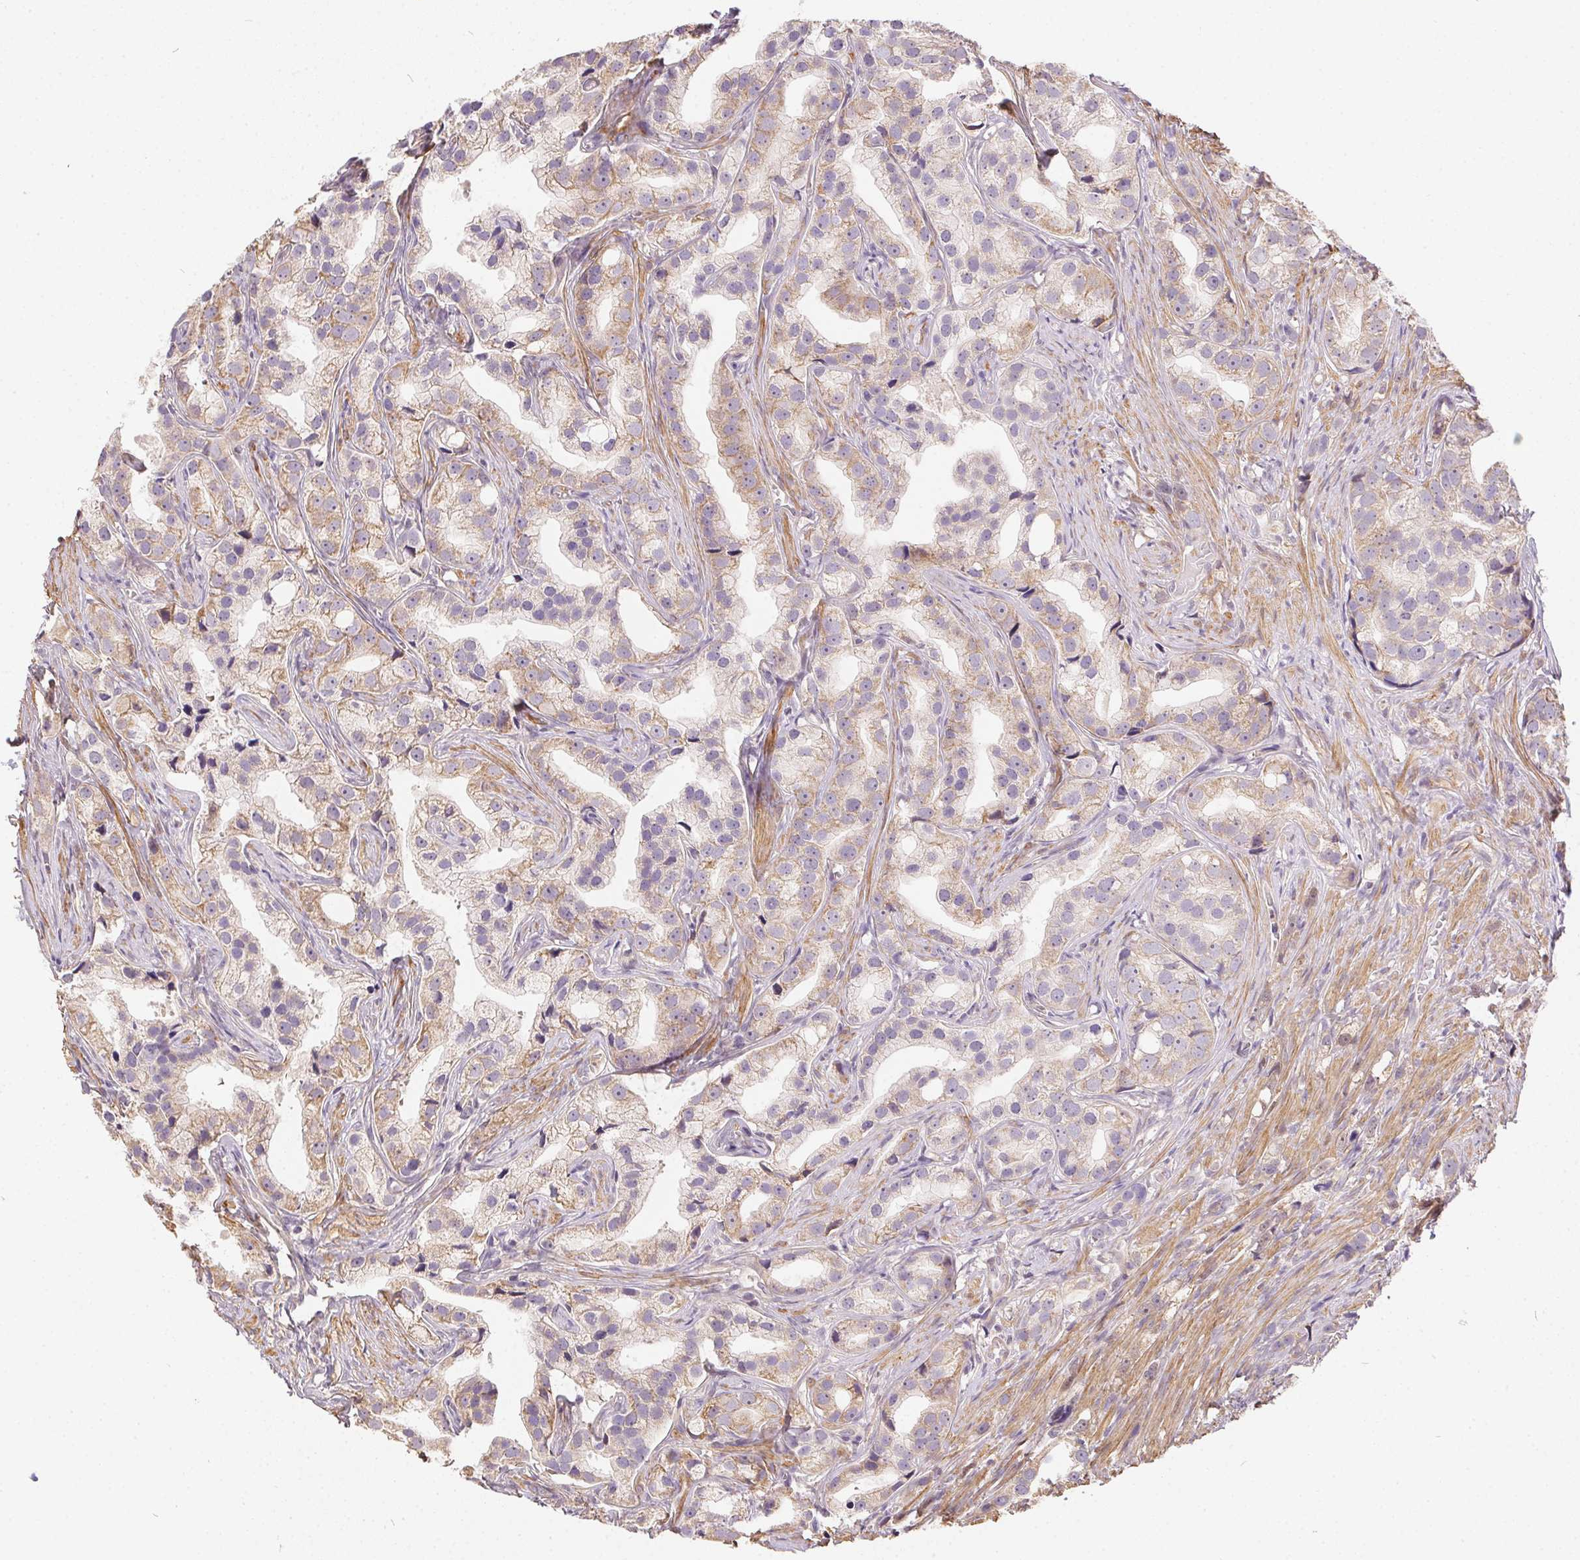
{"staining": {"intensity": "weak", "quantity": "25%-75%", "location": "cytoplasmic/membranous"}, "tissue": "prostate cancer", "cell_type": "Tumor cells", "image_type": "cancer", "snomed": [{"axis": "morphology", "description": "Adenocarcinoma, High grade"}, {"axis": "topography", "description": "Prostate"}], "caption": "Protein expression analysis of human prostate cancer (high-grade adenocarcinoma) reveals weak cytoplasmic/membranous staining in approximately 25%-75% of tumor cells.", "gene": "REV3L", "patient": {"sex": "male", "age": 75}}